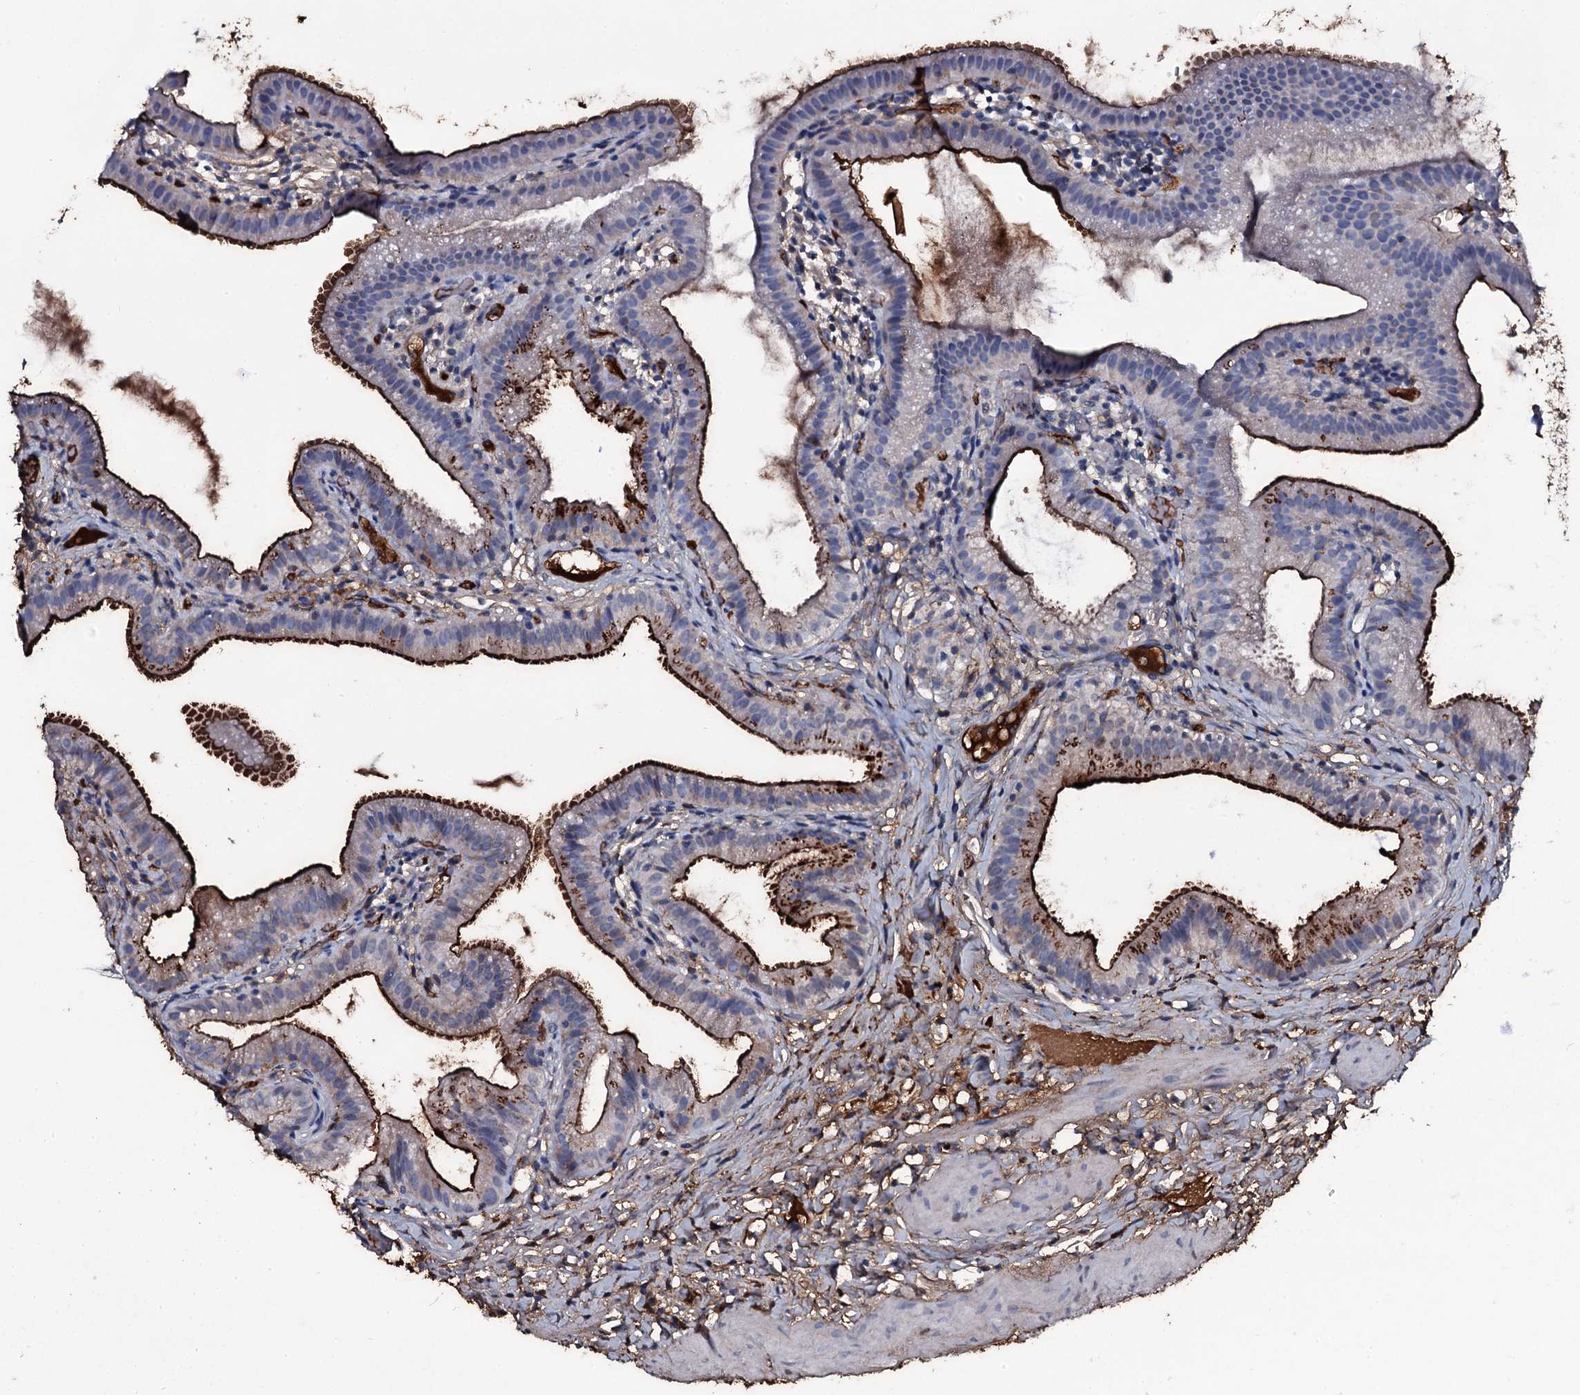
{"staining": {"intensity": "strong", "quantity": ">75%", "location": "cytoplasmic/membranous"}, "tissue": "gallbladder", "cell_type": "Glandular cells", "image_type": "normal", "snomed": [{"axis": "morphology", "description": "Normal tissue, NOS"}, {"axis": "topography", "description": "Gallbladder"}], "caption": "Immunohistochemistry (DAB) staining of unremarkable human gallbladder reveals strong cytoplasmic/membranous protein positivity in approximately >75% of glandular cells. (brown staining indicates protein expression, while blue staining denotes nuclei).", "gene": "EDN1", "patient": {"sex": "female", "age": 46}}